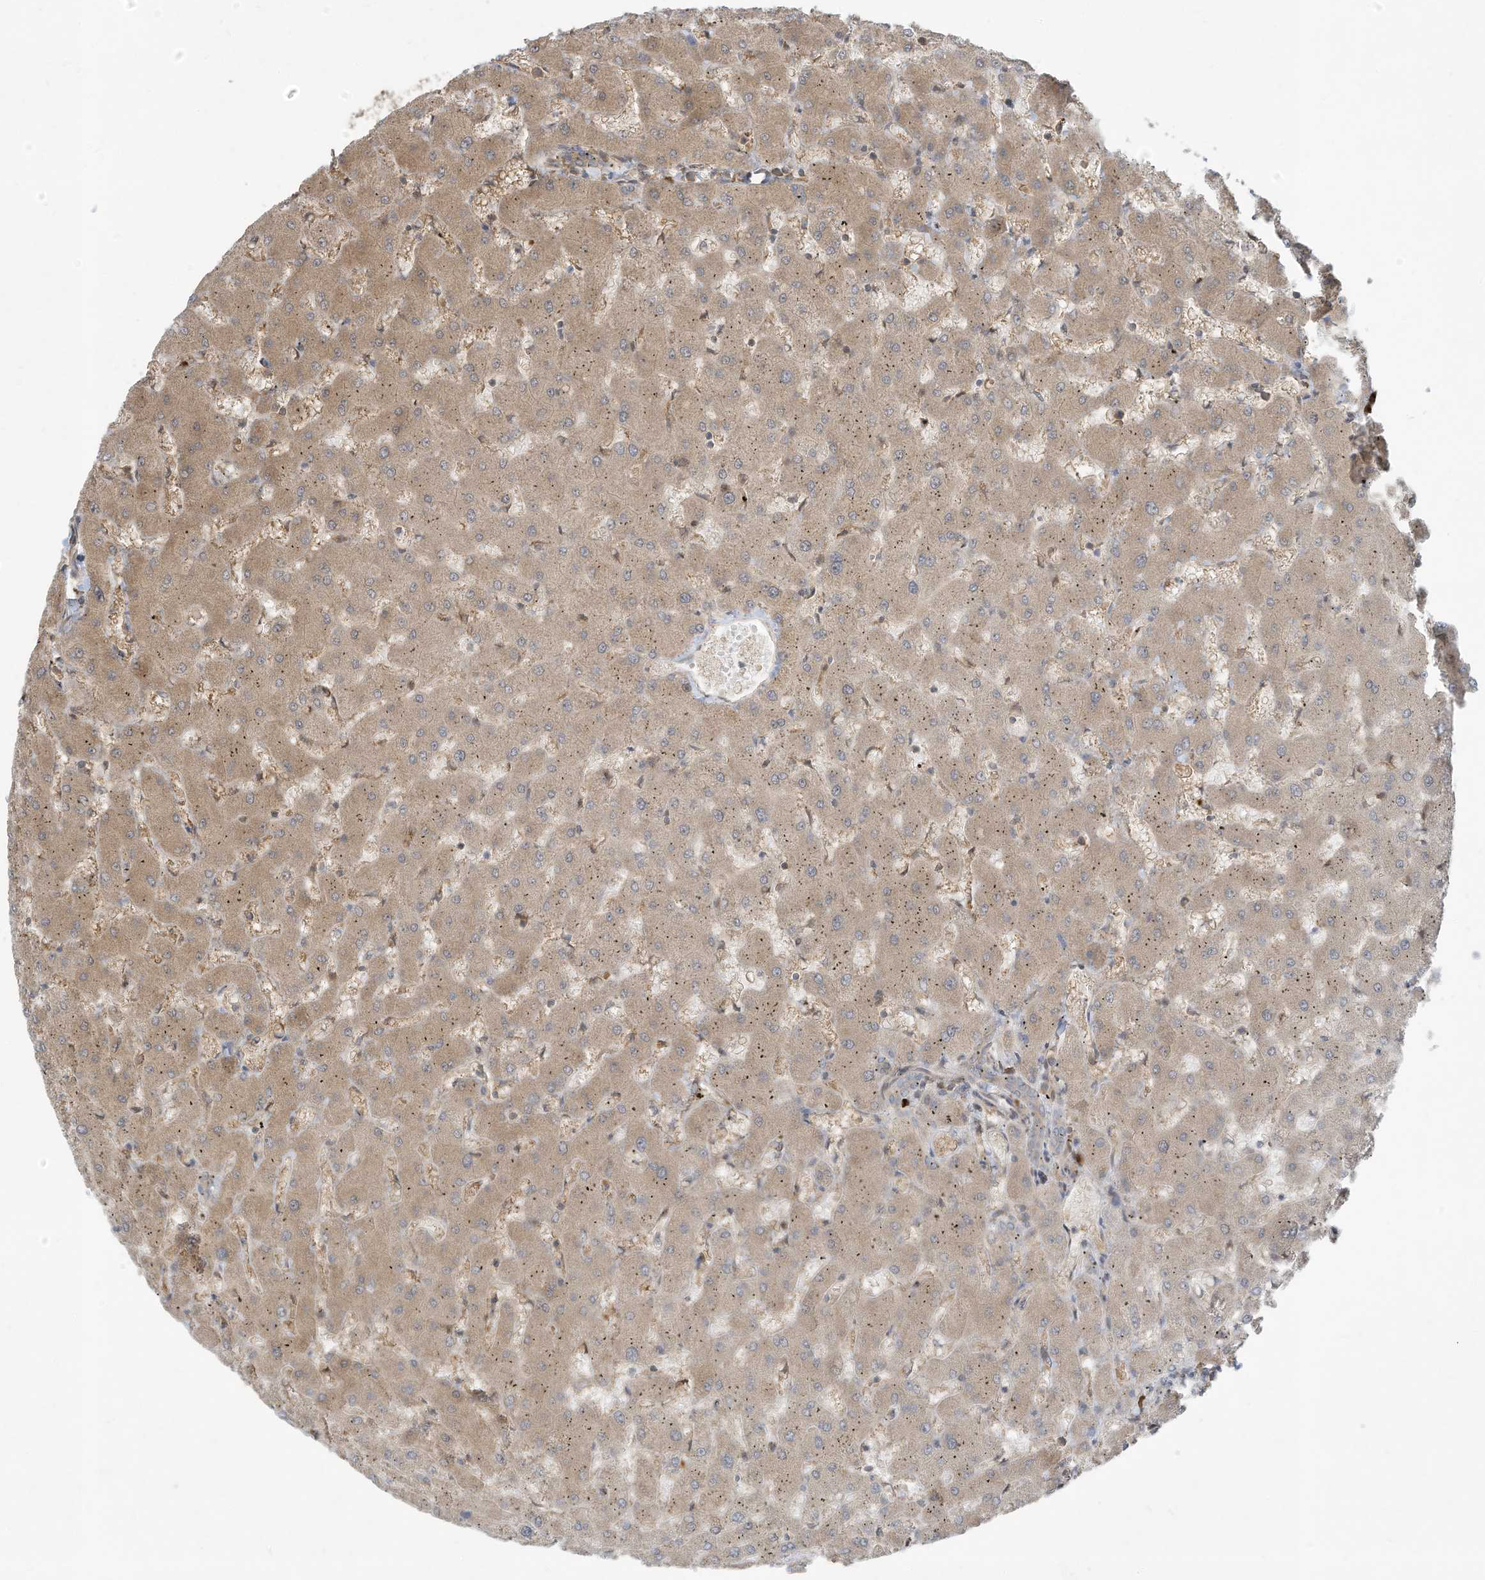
{"staining": {"intensity": "weak", "quantity": ">75%", "location": "cytoplasmic/membranous"}, "tissue": "liver", "cell_type": "Cholangiocytes", "image_type": "normal", "snomed": [{"axis": "morphology", "description": "Normal tissue, NOS"}, {"axis": "topography", "description": "Liver"}], "caption": "Cholangiocytes display low levels of weak cytoplasmic/membranous positivity in approximately >75% of cells in normal human liver. The protein of interest is shown in brown color, while the nuclei are stained blue.", "gene": "USE1", "patient": {"sex": "female", "age": 63}}